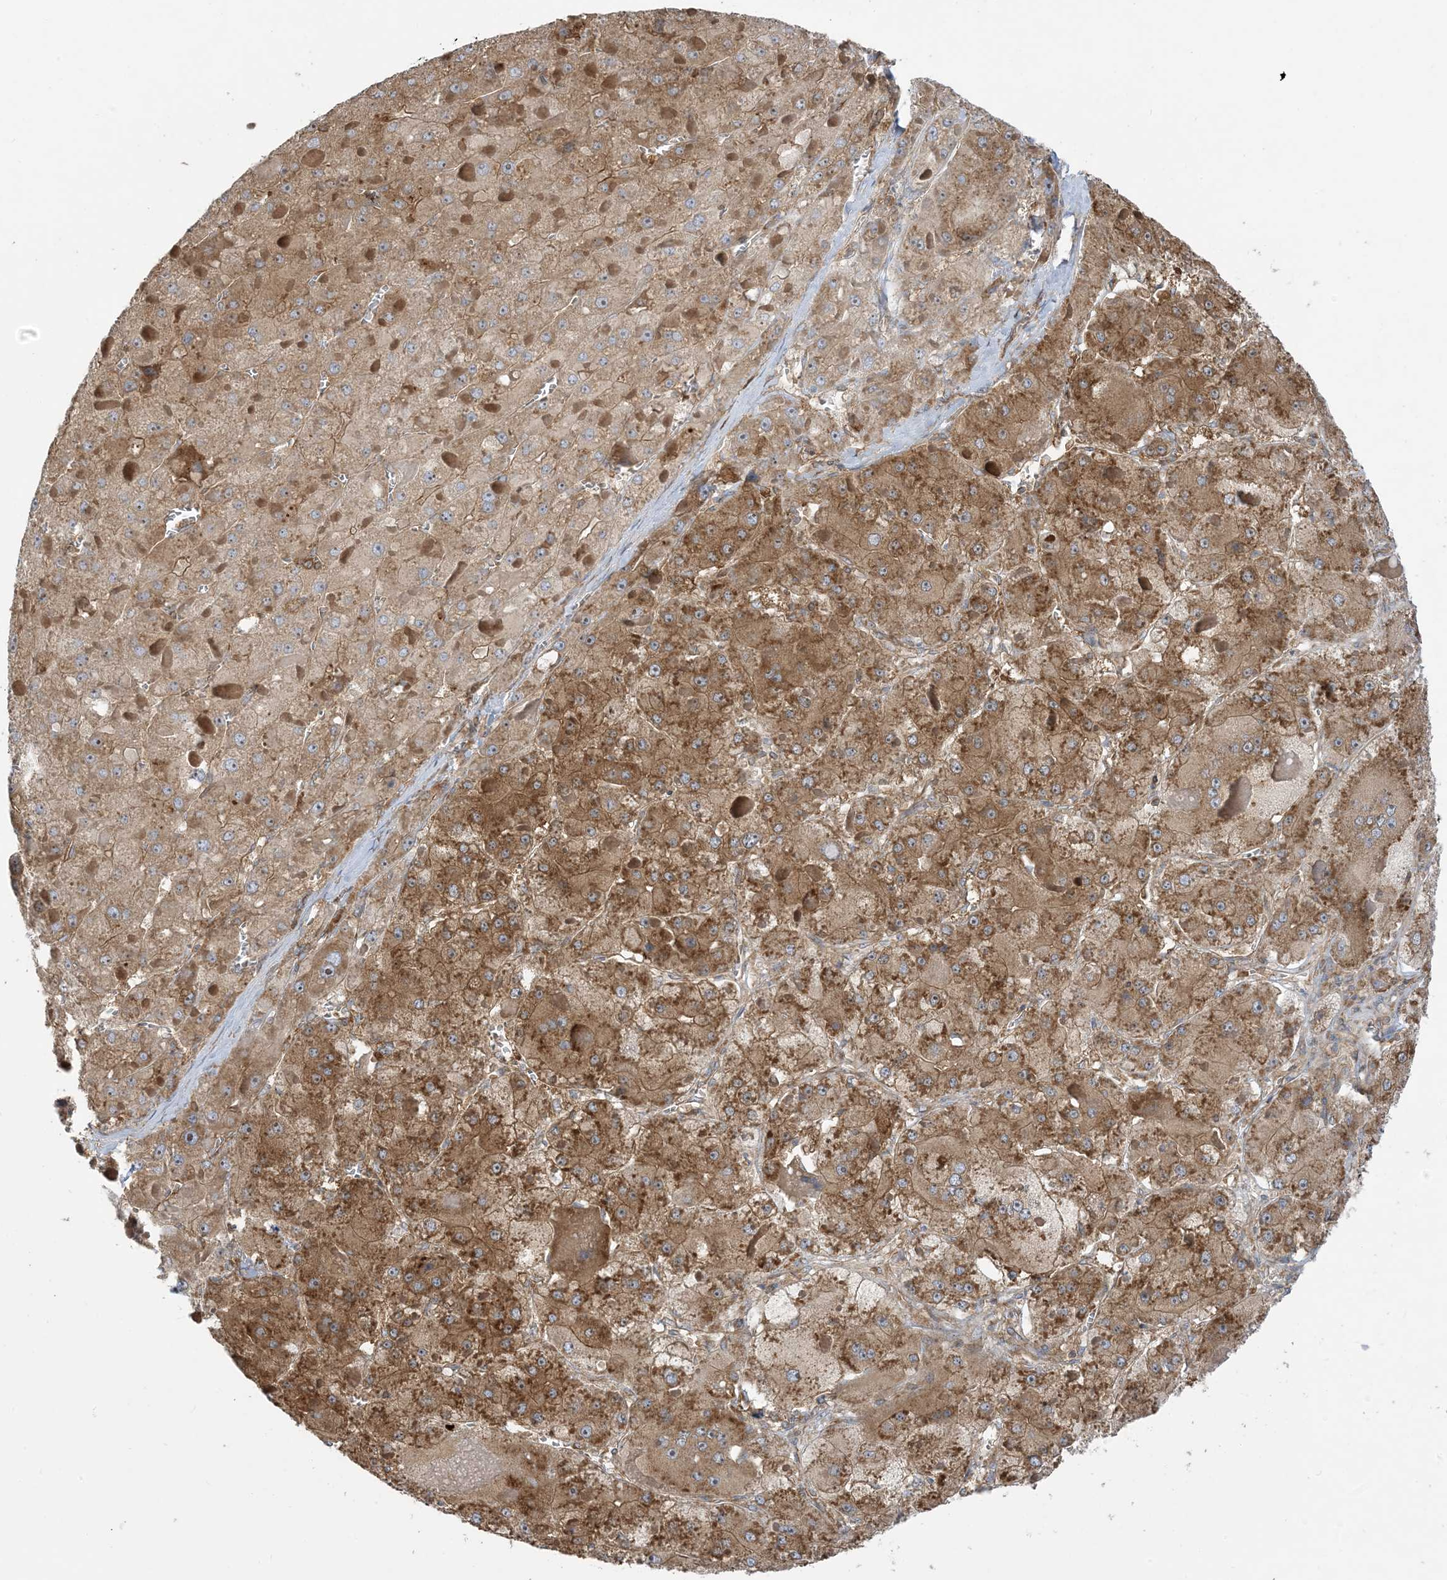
{"staining": {"intensity": "moderate", "quantity": ">75%", "location": "cytoplasmic/membranous"}, "tissue": "liver cancer", "cell_type": "Tumor cells", "image_type": "cancer", "snomed": [{"axis": "morphology", "description": "Carcinoma, Hepatocellular, NOS"}, {"axis": "topography", "description": "Liver"}], "caption": "A micrograph showing moderate cytoplasmic/membranous expression in approximately >75% of tumor cells in hepatocellular carcinoma (liver), as visualized by brown immunohistochemical staining.", "gene": "SRP72", "patient": {"sex": "female", "age": 73}}